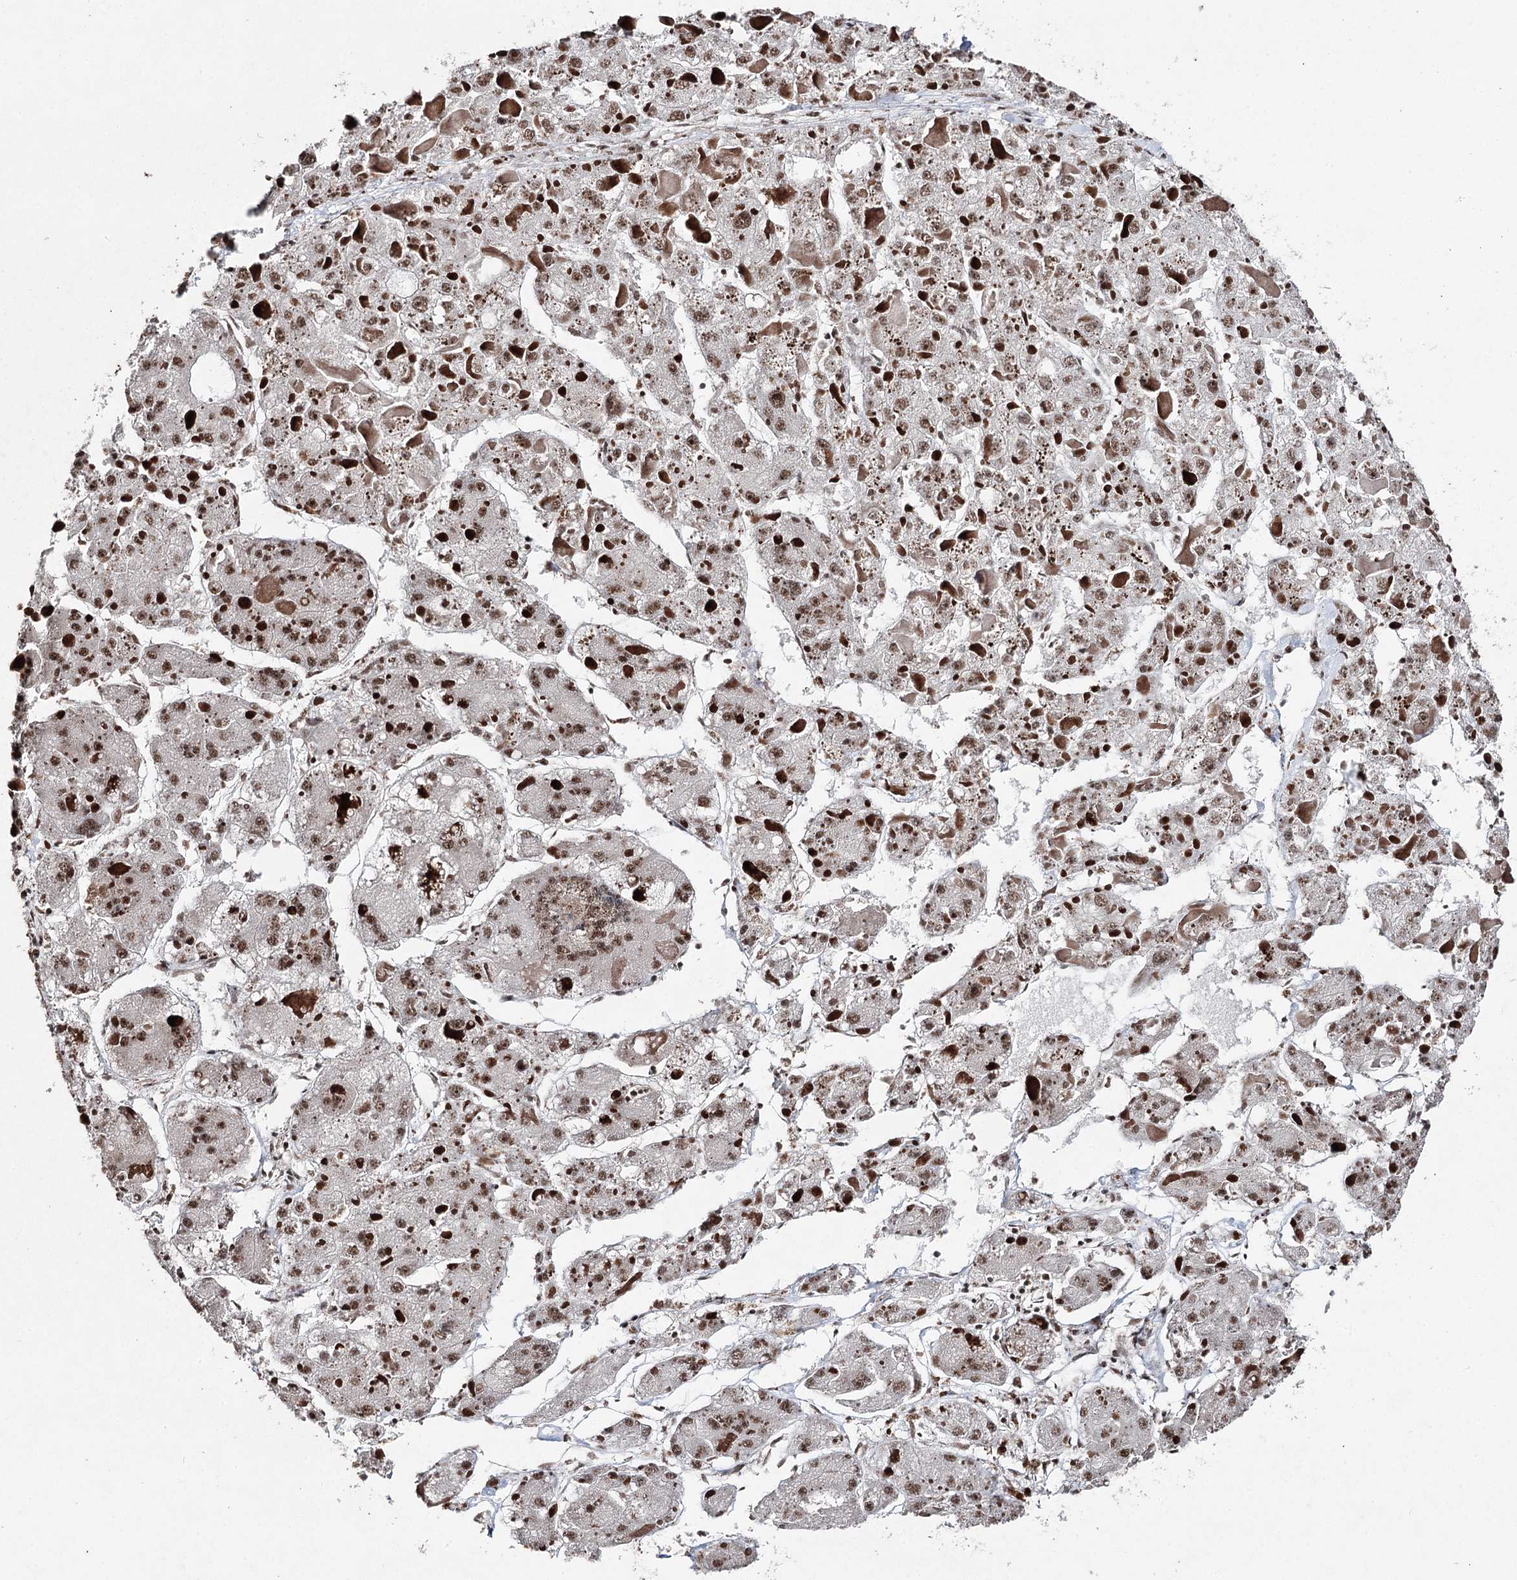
{"staining": {"intensity": "moderate", "quantity": ">75%", "location": "nuclear"}, "tissue": "liver cancer", "cell_type": "Tumor cells", "image_type": "cancer", "snomed": [{"axis": "morphology", "description": "Carcinoma, Hepatocellular, NOS"}, {"axis": "topography", "description": "Liver"}], "caption": "Tumor cells reveal medium levels of moderate nuclear staining in approximately >75% of cells in liver hepatocellular carcinoma.", "gene": "PDCD4", "patient": {"sex": "female", "age": 73}}